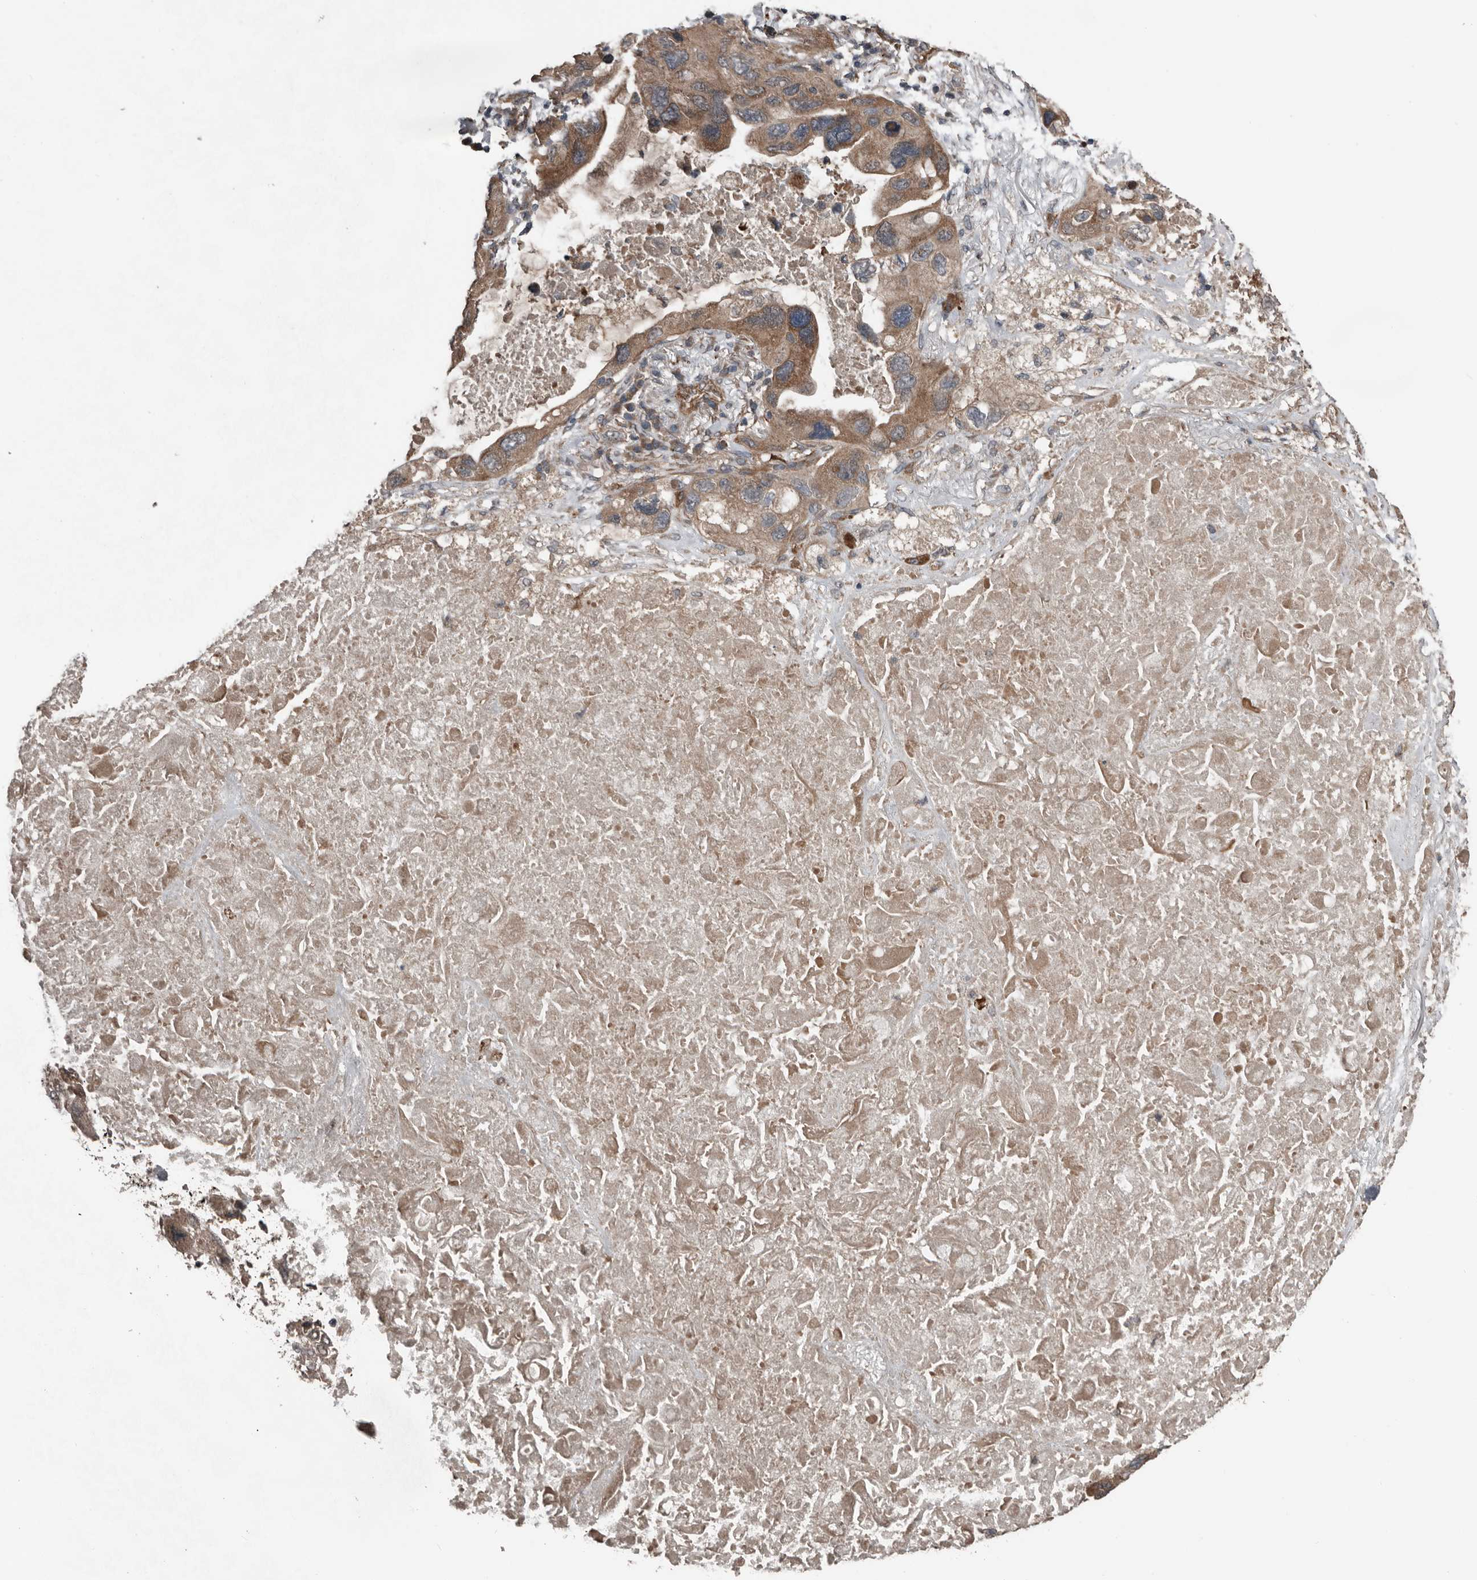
{"staining": {"intensity": "moderate", "quantity": ">75%", "location": "cytoplasmic/membranous"}, "tissue": "lung cancer", "cell_type": "Tumor cells", "image_type": "cancer", "snomed": [{"axis": "morphology", "description": "Squamous cell carcinoma, NOS"}, {"axis": "topography", "description": "Lung"}], "caption": "Lung squamous cell carcinoma tissue shows moderate cytoplasmic/membranous expression in about >75% of tumor cells", "gene": "DNAJB4", "patient": {"sex": "female", "age": 73}}